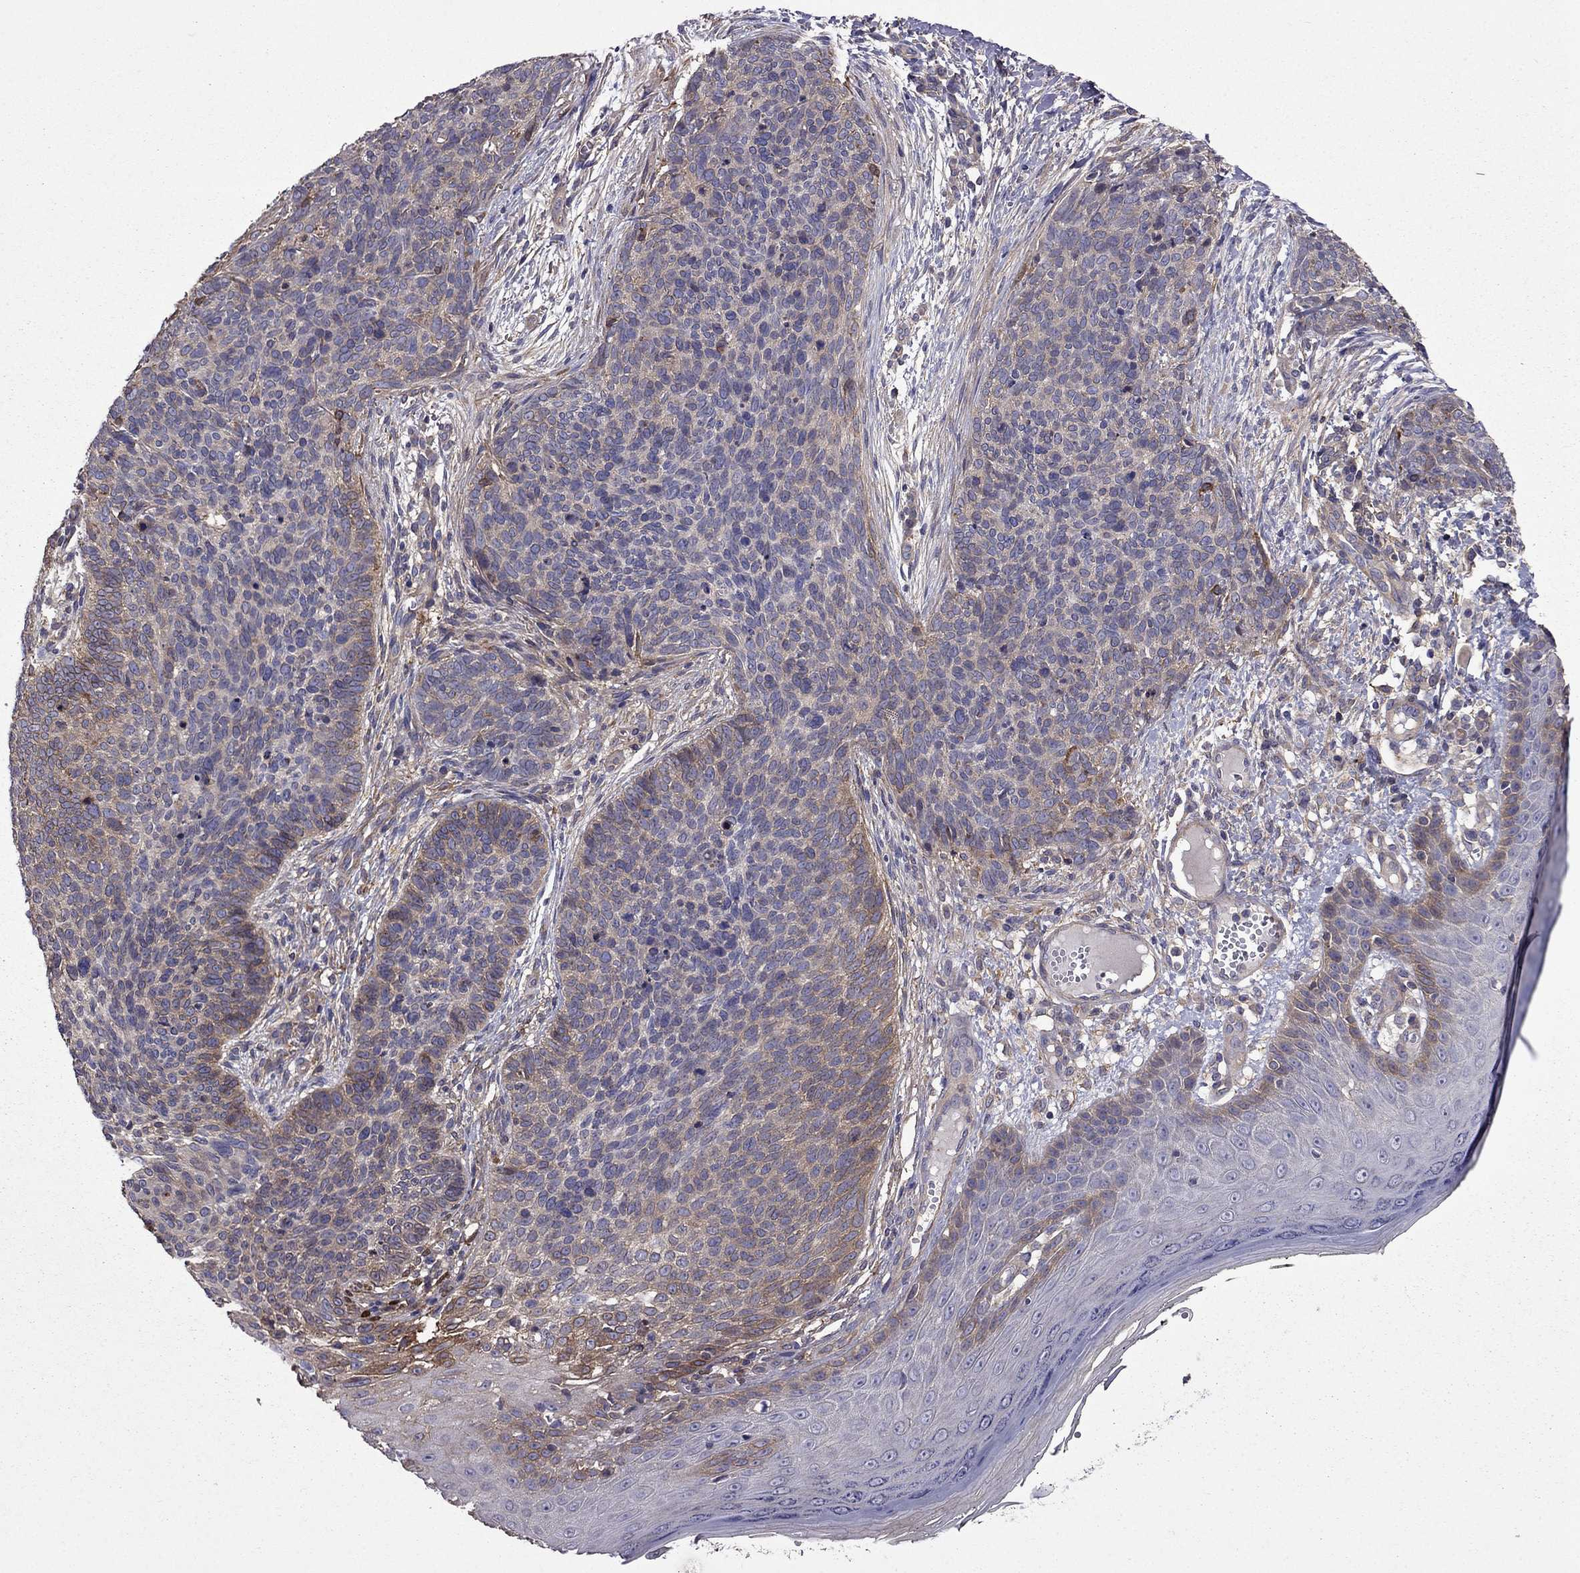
{"staining": {"intensity": "weak", "quantity": "25%-75%", "location": "cytoplasmic/membranous"}, "tissue": "skin cancer", "cell_type": "Tumor cells", "image_type": "cancer", "snomed": [{"axis": "morphology", "description": "Basal cell carcinoma"}, {"axis": "topography", "description": "Skin"}], "caption": "Skin cancer tissue reveals weak cytoplasmic/membranous expression in approximately 25%-75% of tumor cells", "gene": "ITGB1", "patient": {"sex": "male", "age": 64}}